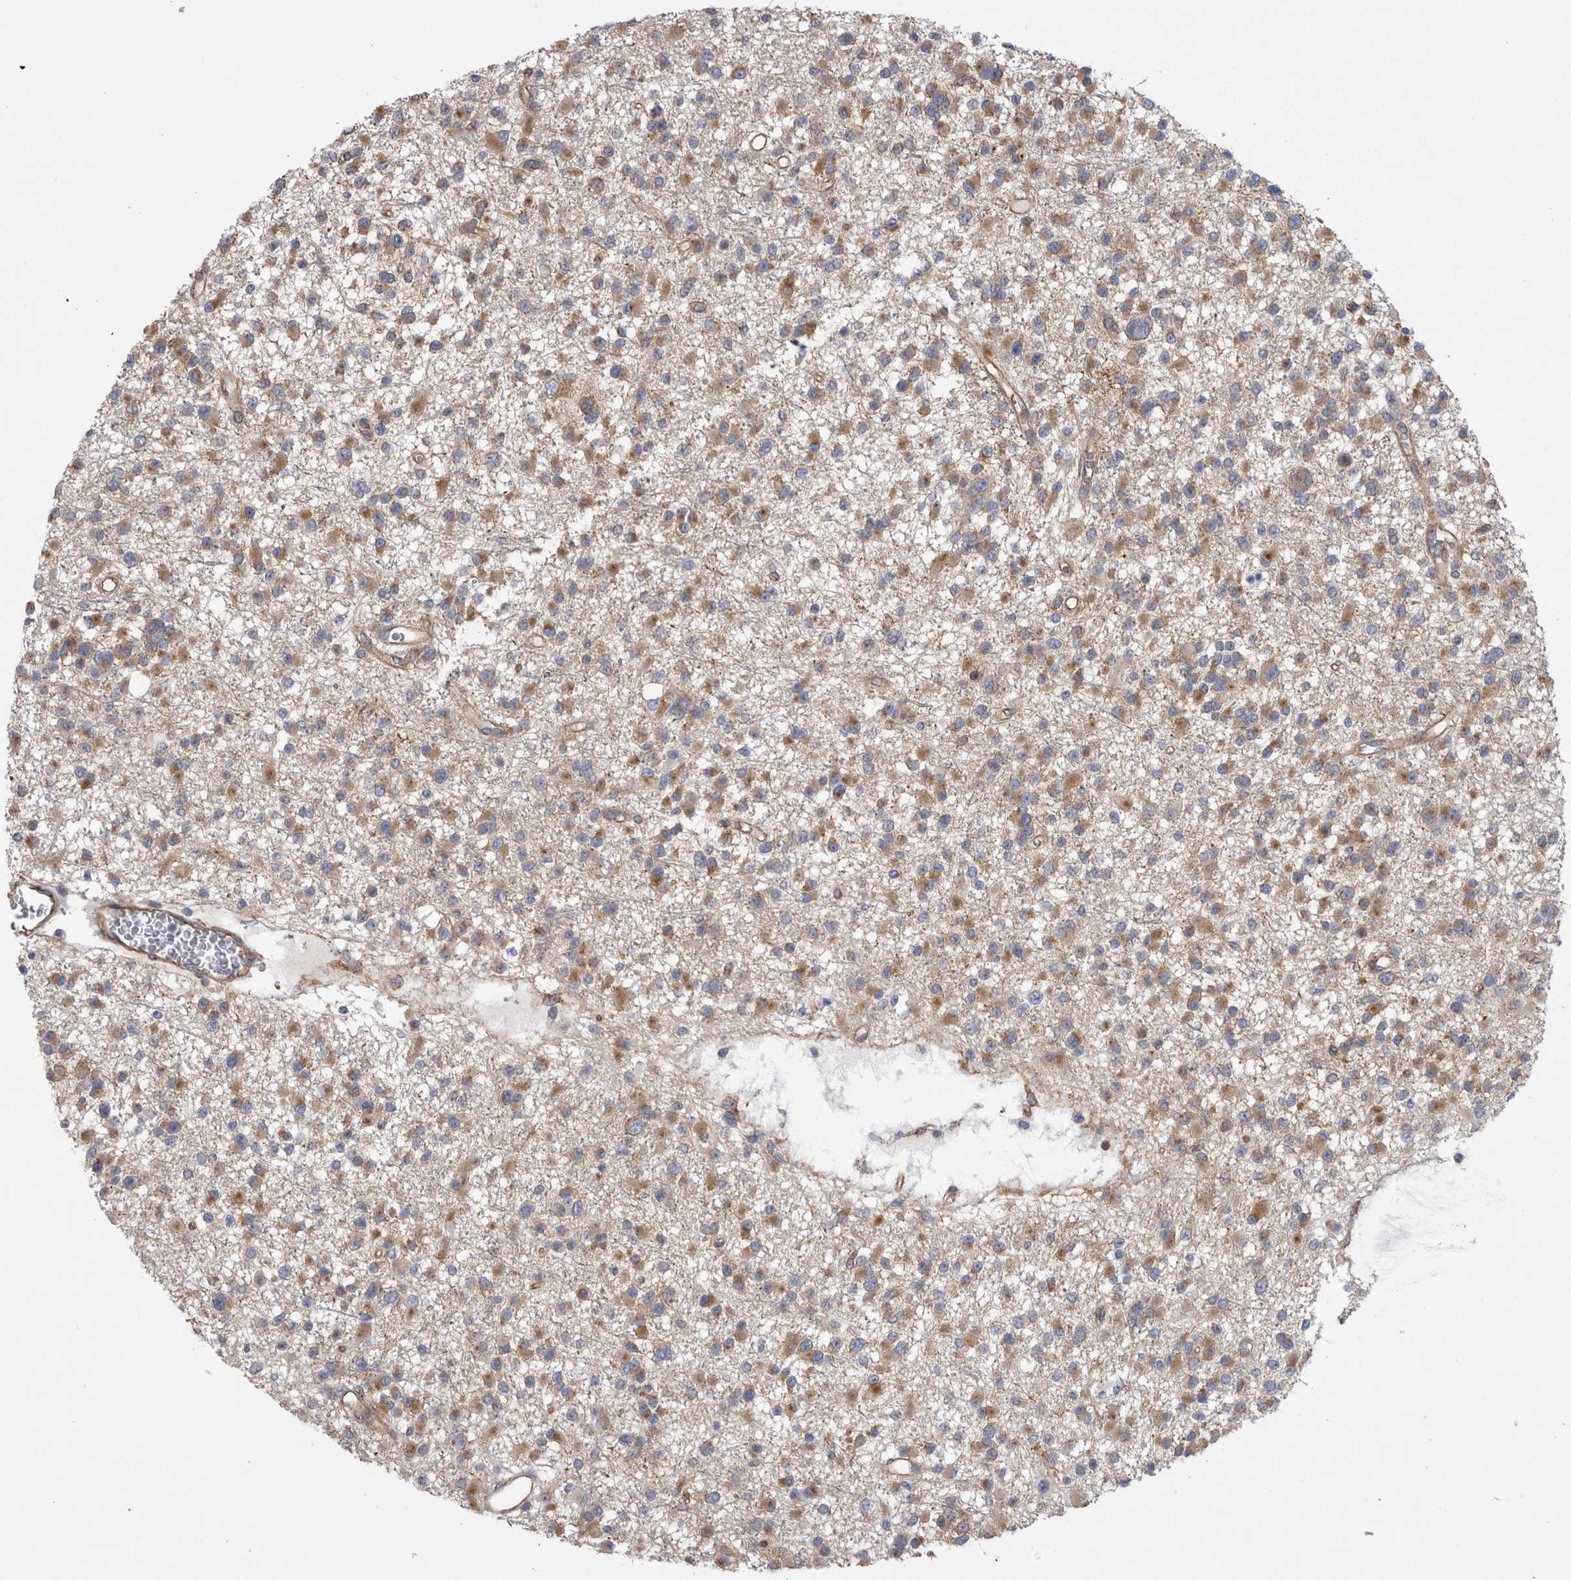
{"staining": {"intensity": "moderate", "quantity": ">75%", "location": "cytoplasmic/membranous"}, "tissue": "glioma", "cell_type": "Tumor cells", "image_type": "cancer", "snomed": [{"axis": "morphology", "description": "Glioma, malignant, Low grade"}, {"axis": "topography", "description": "Brain"}], "caption": "Moderate cytoplasmic/membranous protein positivity is seen in approximately >75% of tumor cells in malignant glioma (low-grade).", "gene": "ATXN3", "patient": {"sex": "female", "age": 22}}